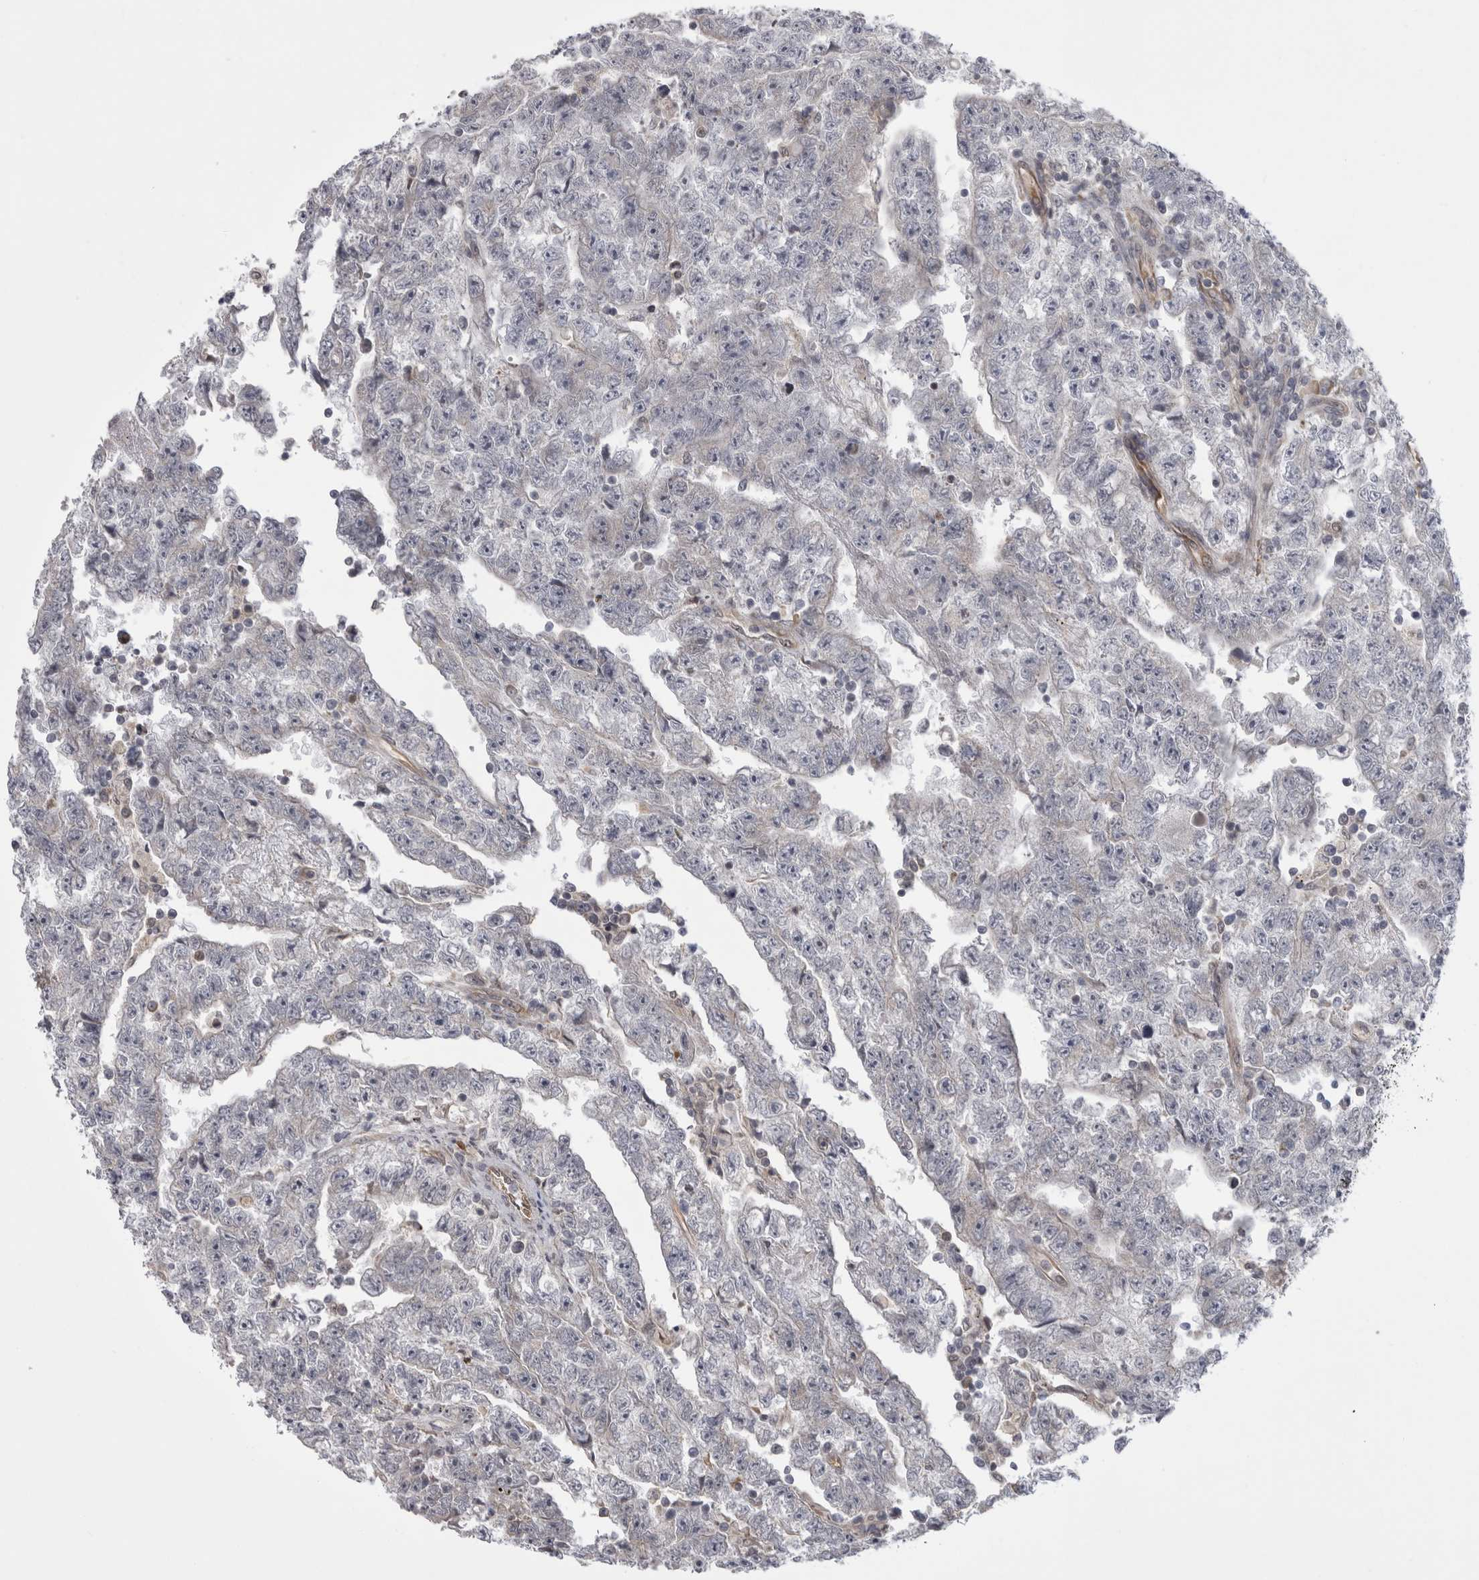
{"staining": {"intensity": "negative", "quantity": "none", "location": "none"}, "tissue": "testis cancer", "cell_type": "Tumor cells", "image_type": "cancer", "snomed": [{"axis": "morphology", "description": "Carcinoma, Embryonal, NOS"}, {"axis": "topography", "description": "Testis"}], "caption": "Histopathology image shows no protein staining in tumor cells of embryonal carcinoma (testis) tissue.", "gene": "CHIC2", "patient": {"sex": "male", "age": 25}}